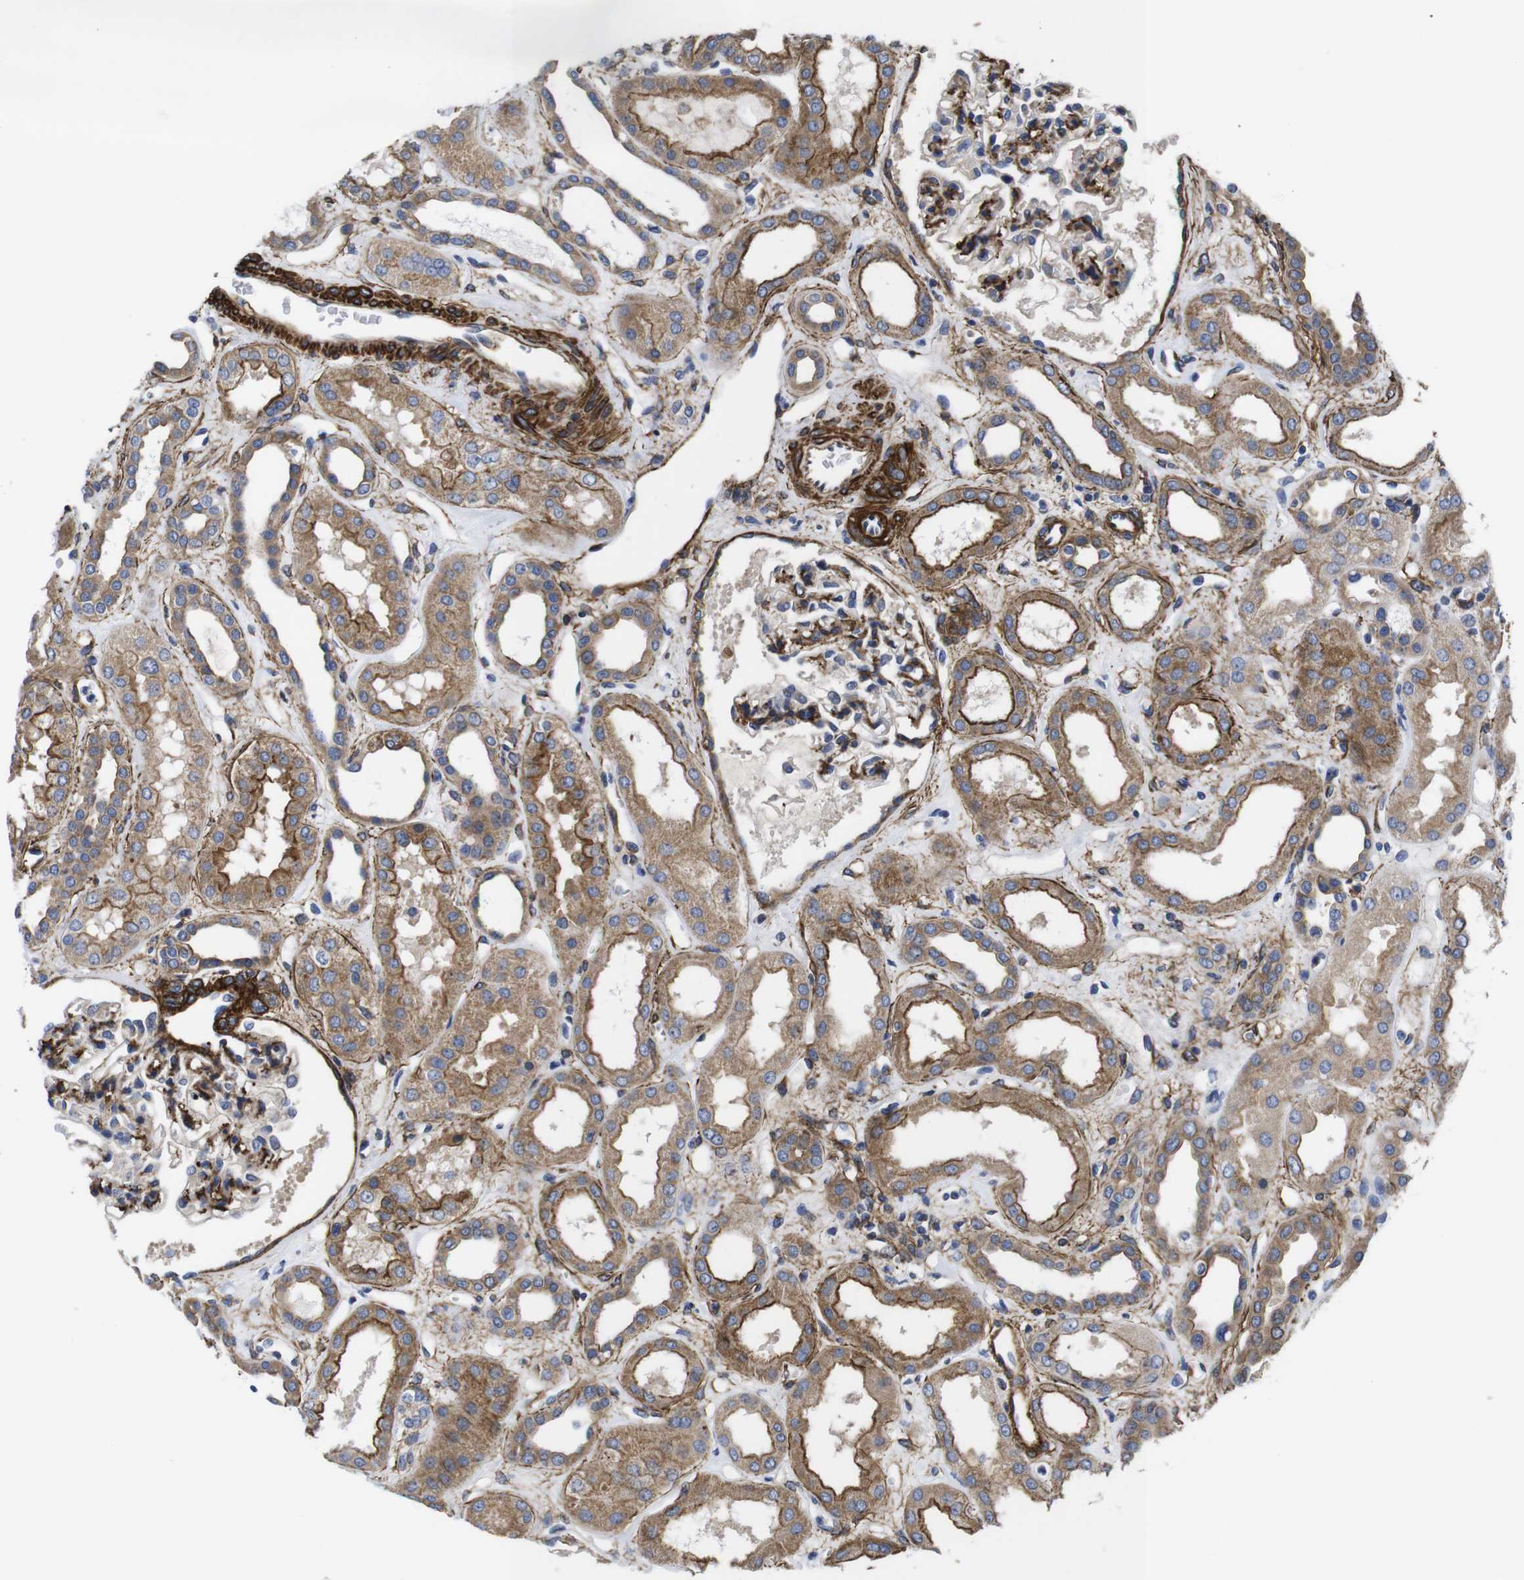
{"staining": {"intensity": "strong", "quantity": "25%-75%", "location": "cytoplasmic/membranous"}, "tissue": "kidney", "cell_type": "Cells in glomeruli", "image_type": "normal", "snomed": [{"axis": "morphology", "description": "Normal tissue, NOS"}, {"axis": "topography", "description": "Kidney"}], "caption": "Immunohistochemical staining of unremarkable kidney exhibits 25%-75% levels of strong cytoplasmic/membranous protein positivity in about 25%-75% of cells in glomeruli. The protein of interest is stained brown, and the nuclei are stained in blue (DAB IHC with brightfield microscopy, high magnification).", "gene": "WNT10A", "patient": {"sex": "male", "age": 59}}